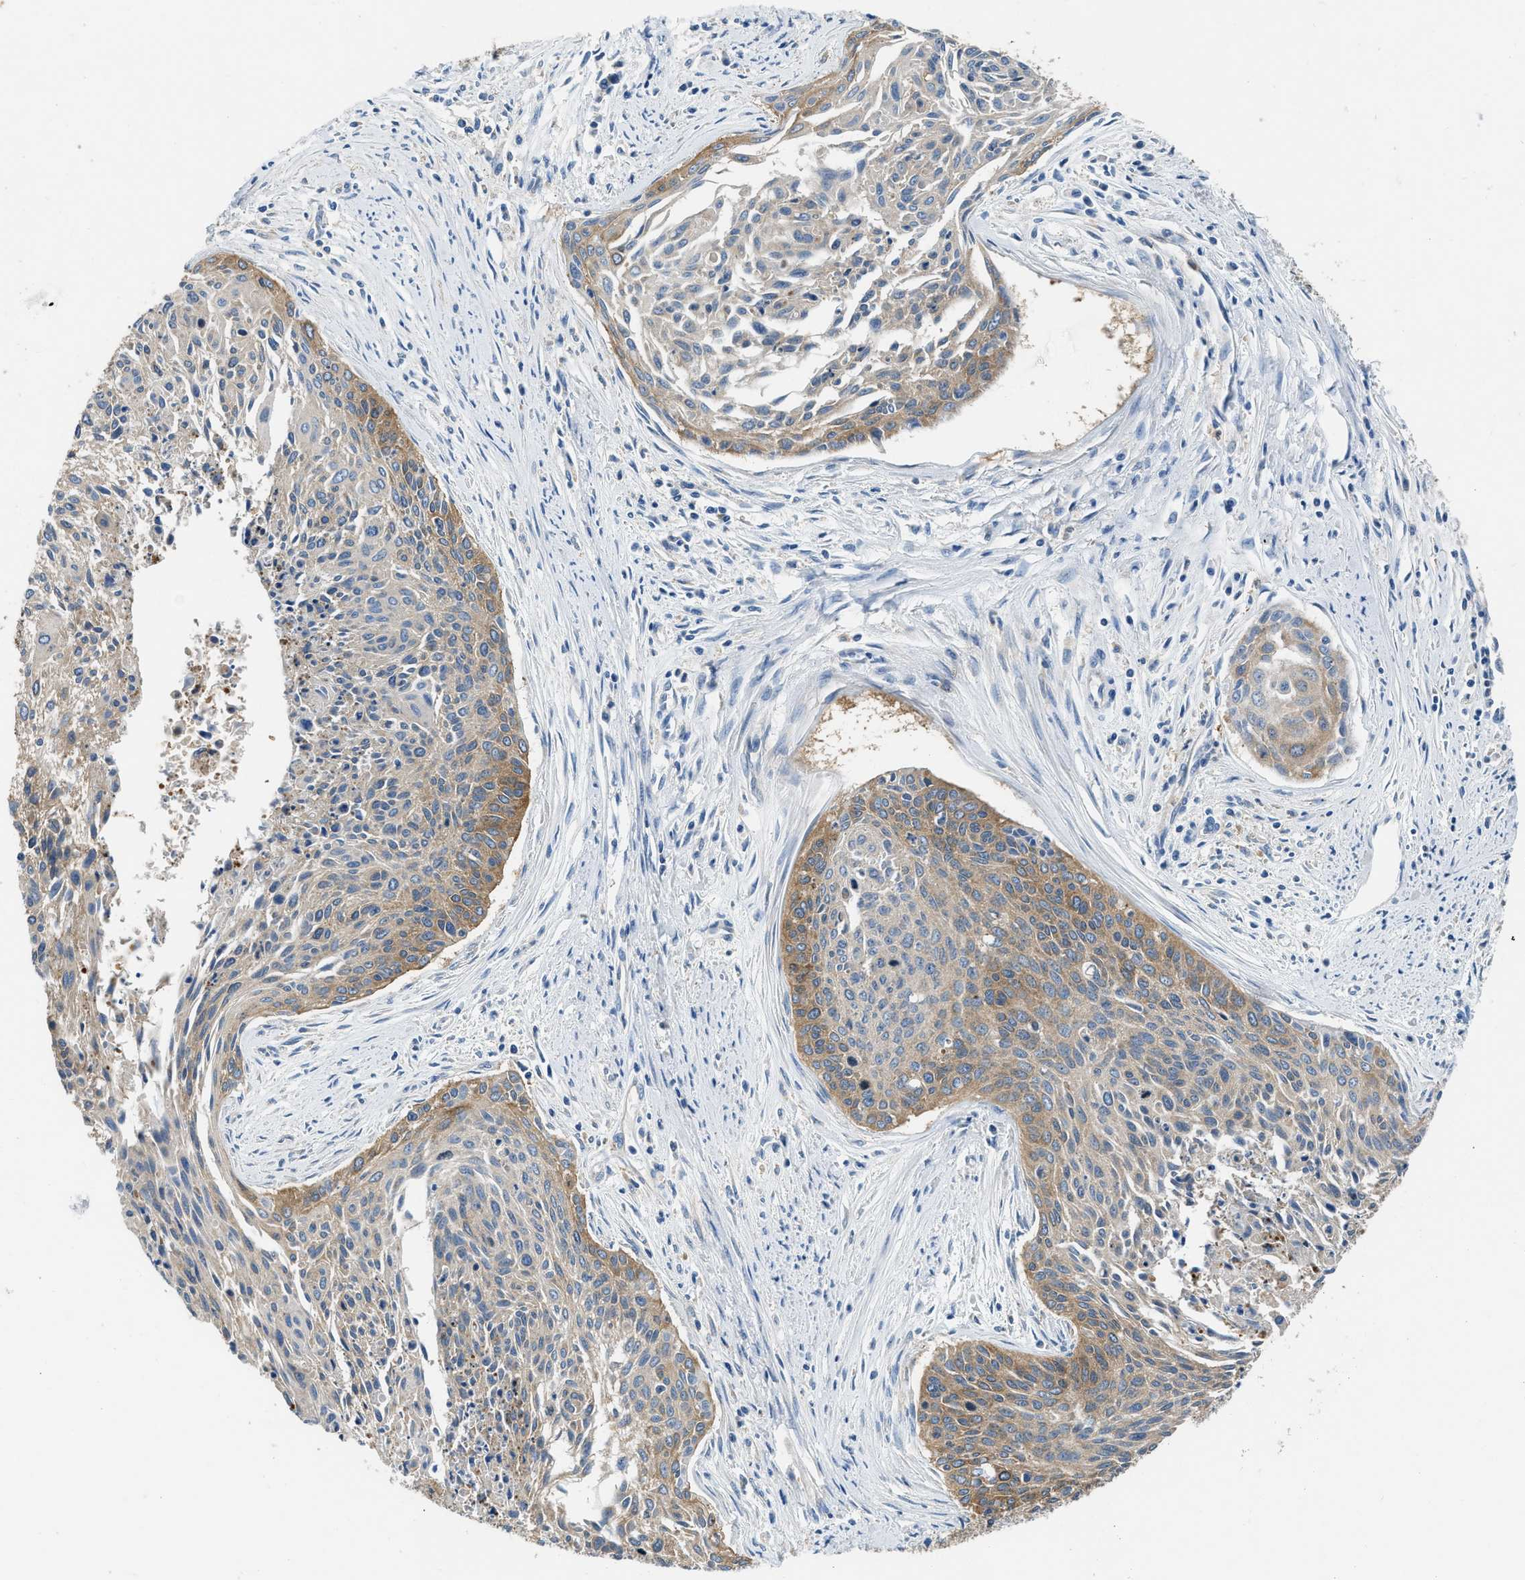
{"staining": {"intensity": "moderate", "quantity": ">75%", "location": "cytoplasmic/membranous"}, "tissue": "cervical cancer", "cell_type": "Tumor cells", "image_type": "cancer", "snomed": [{"axis": "morphology", "description": "Squamous cell carcinoma, NOS"}, {"axis": "topography", "description": "Cervix"}], "caption": "IHC image of human cervical cancer stained for a protein (brown), which exhibits medium levels of moderate cytoplasmic/membranous staining in approximately >75% of tumor cells.", "gene": "PKM", "patient": {"sex": "female", "age": 55}}